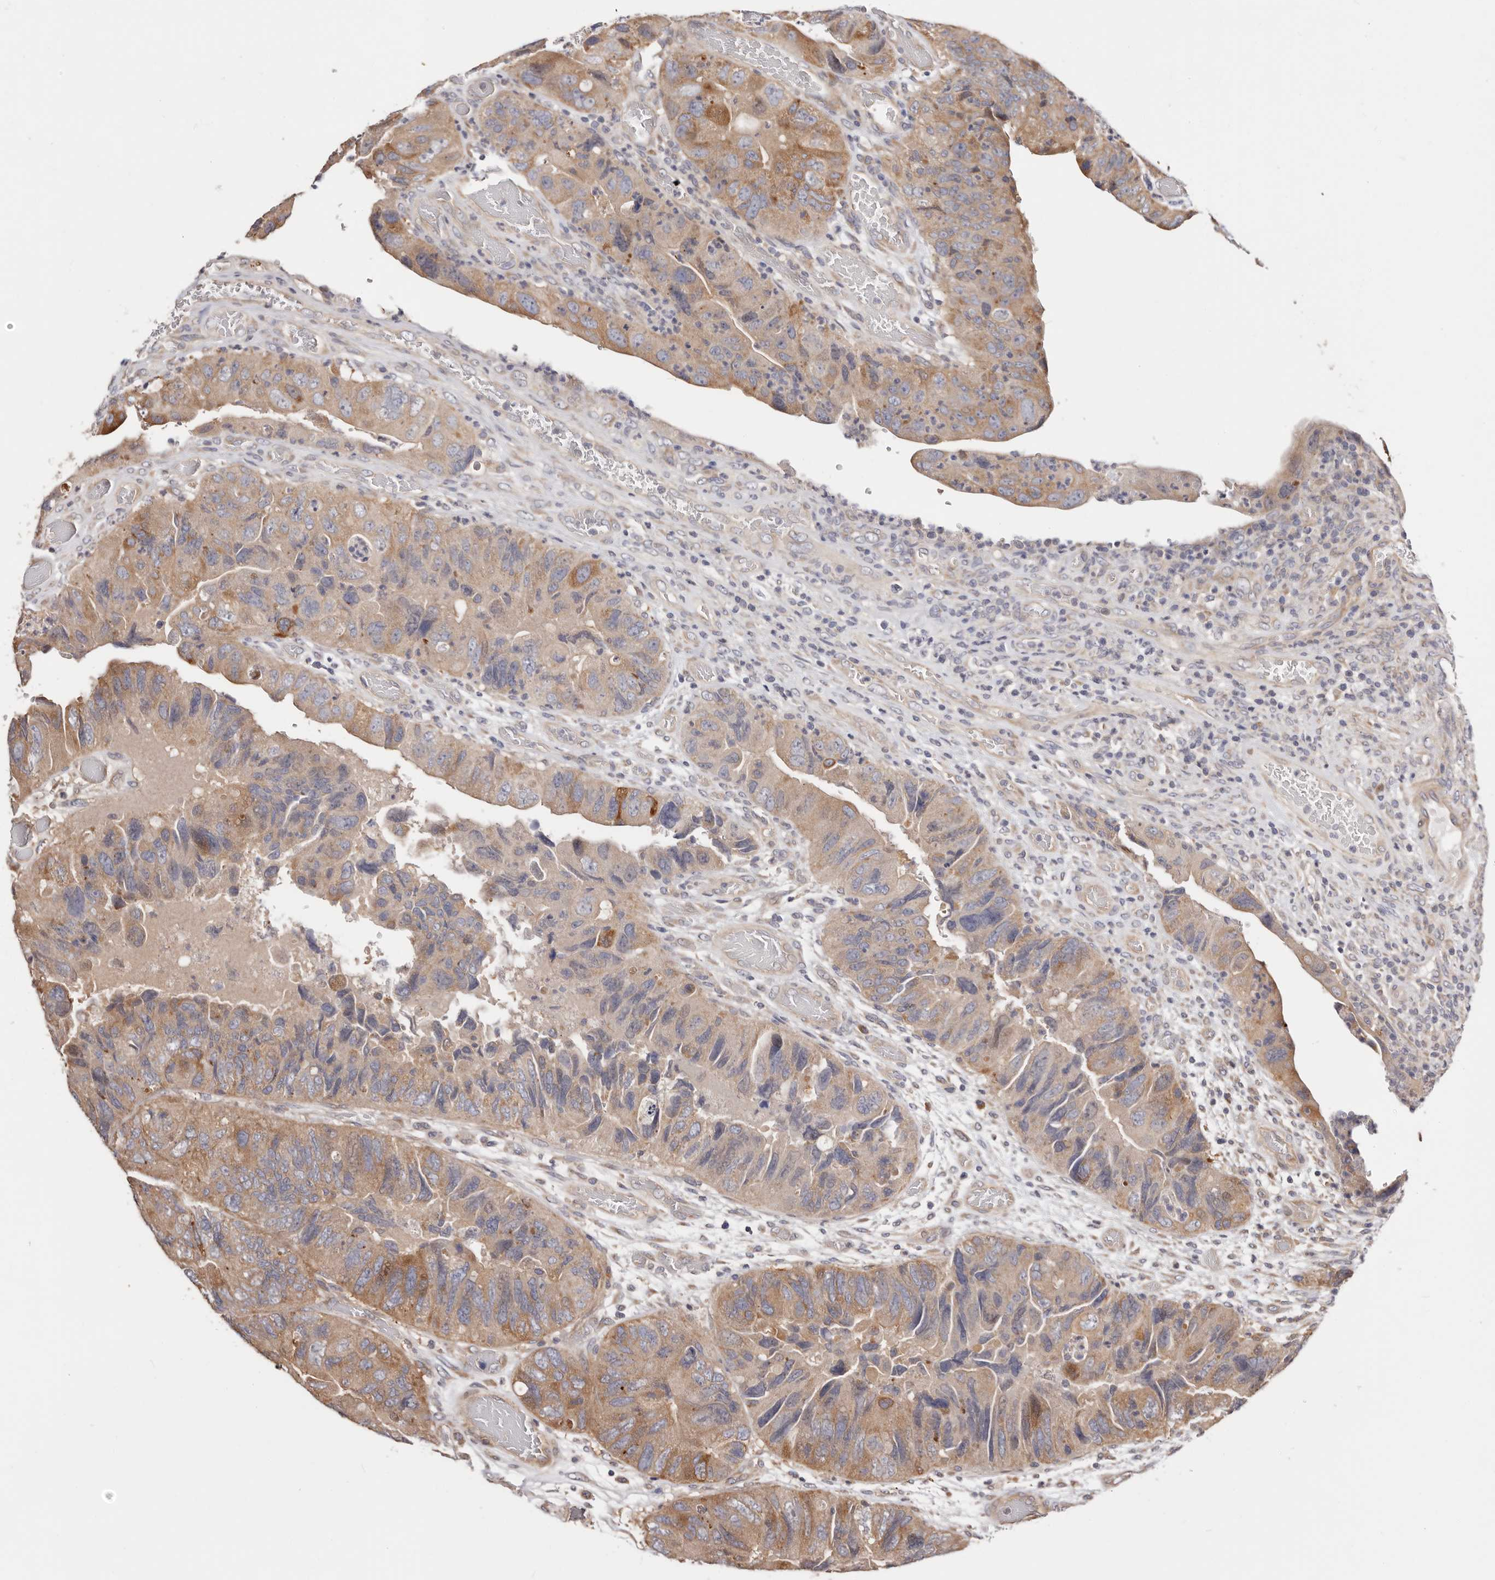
{"staining": {"intensity": "moderate", "quantity": "25%-75%", "location": "cytoplasmic/membranous"}, "tissue": "colorectal cancer", "cell_type": "Tumor cells", "image_type": "cancer", "snomed": [{"axis": "morphology", "description": "Adenocarcinoma, NOS"}, {"axis": "topography", "description": "Rectum"}], "caption": "Immunohistochemical staining of human adenocarcinoma (colorectal) demonstrates medium levels of moderate cytoplasmic/membranous positivity in about 25%-75% of tumor cells. Nuclei are stained in blue.", "gene": "USP33", "patient": {"sex": "male", "age": 63}}